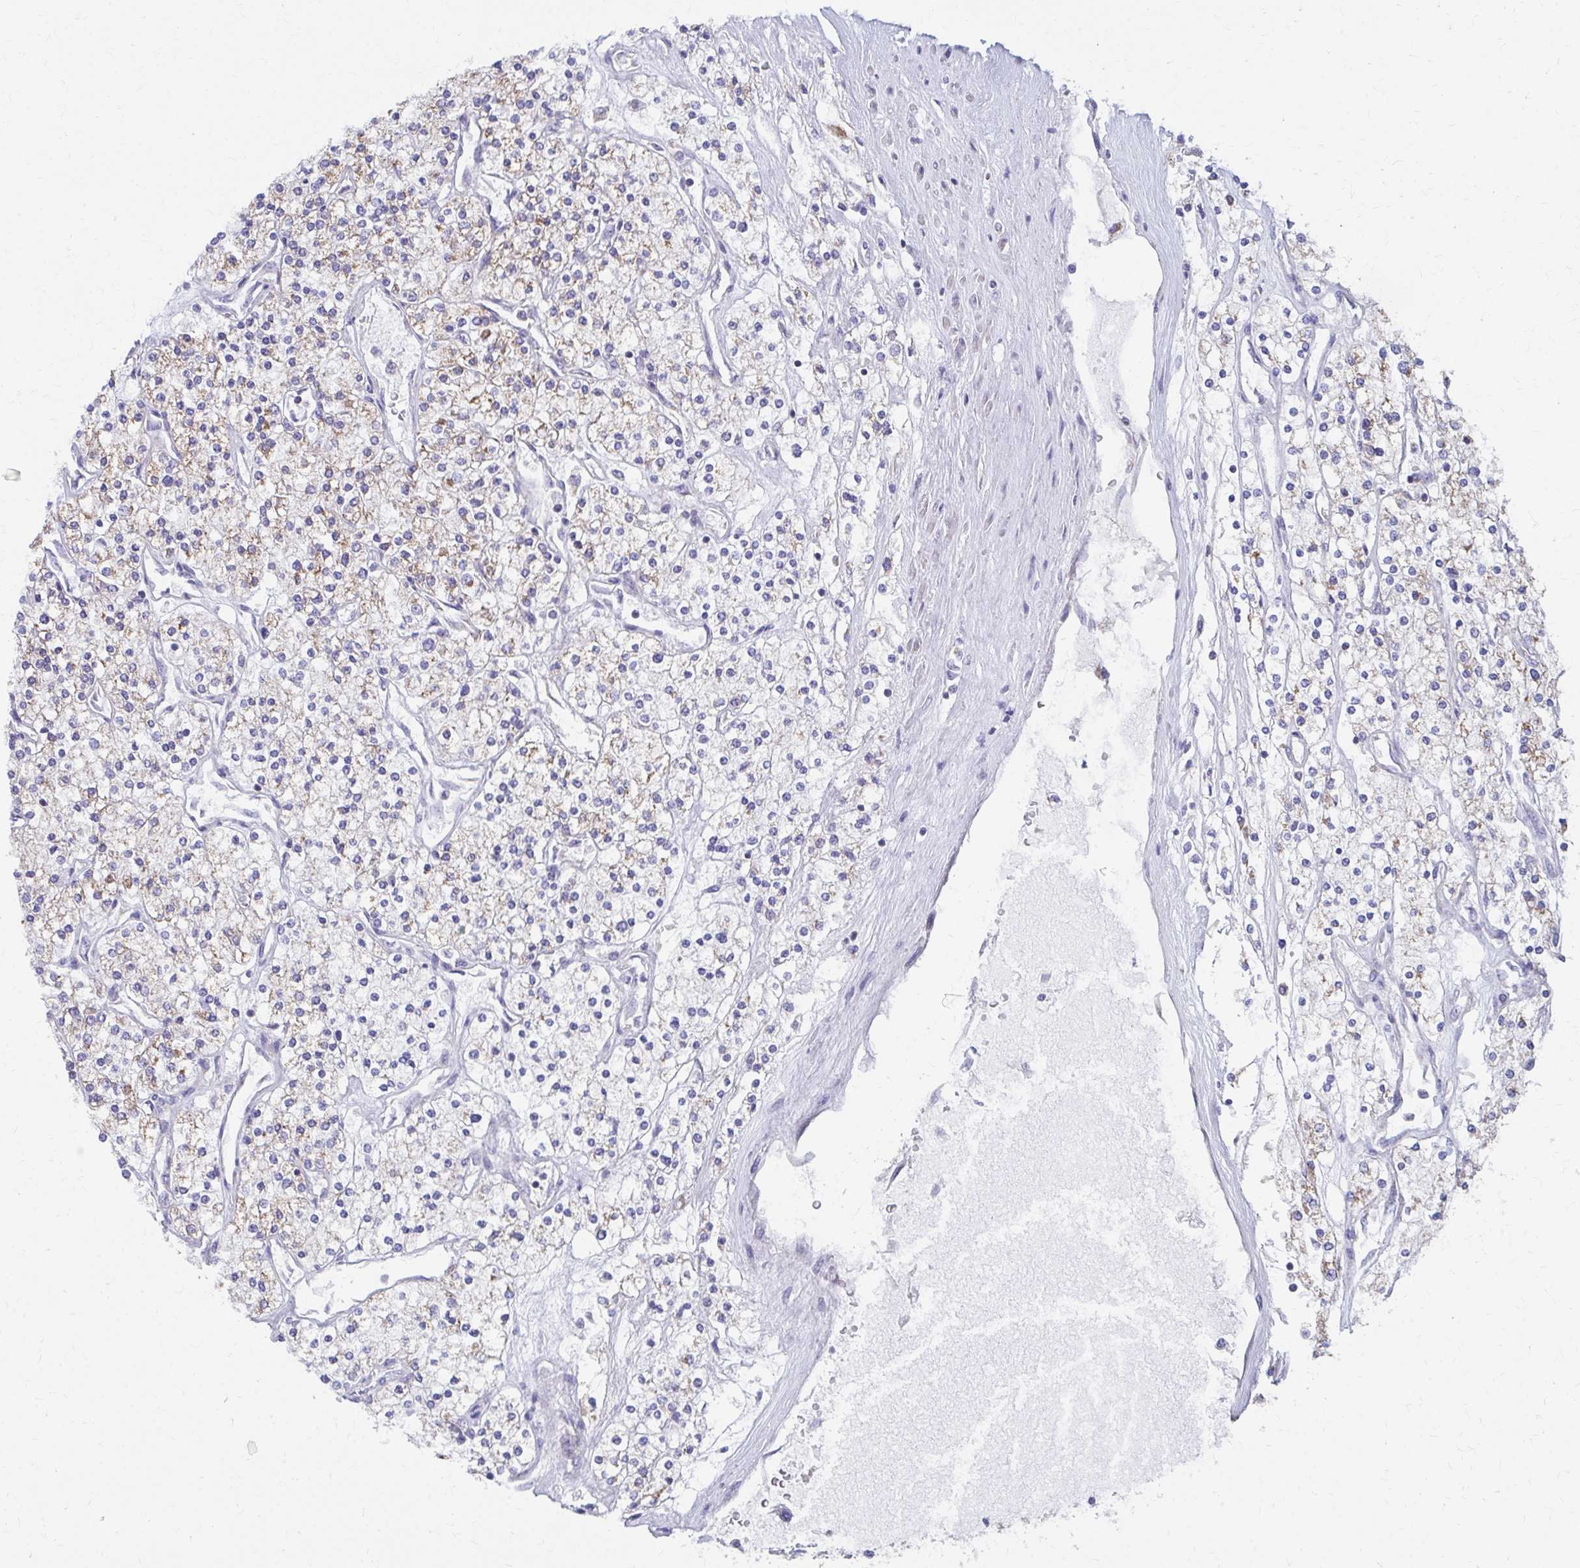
{"staining": {"intensity": "weak", "quantity": "25%-75%", "location": "cytoplasmic/membranous"}, "tissue": "renal cancer", "cell_type": "Tumor cells", "image_type": "cancer", "snomed": [{"axis": "morphology", "description": "Adenocarcinoma, NOS"}, {"axis": "topography", "description": "Kidney"}], "caption": "The image exhibits a brown stain indicating the presence of a protein in the cytoplasmic/membranous of tumor cells in renal cancer.", "gene": "RCC1L", "patient": {"sex": "male", "age": 80}}